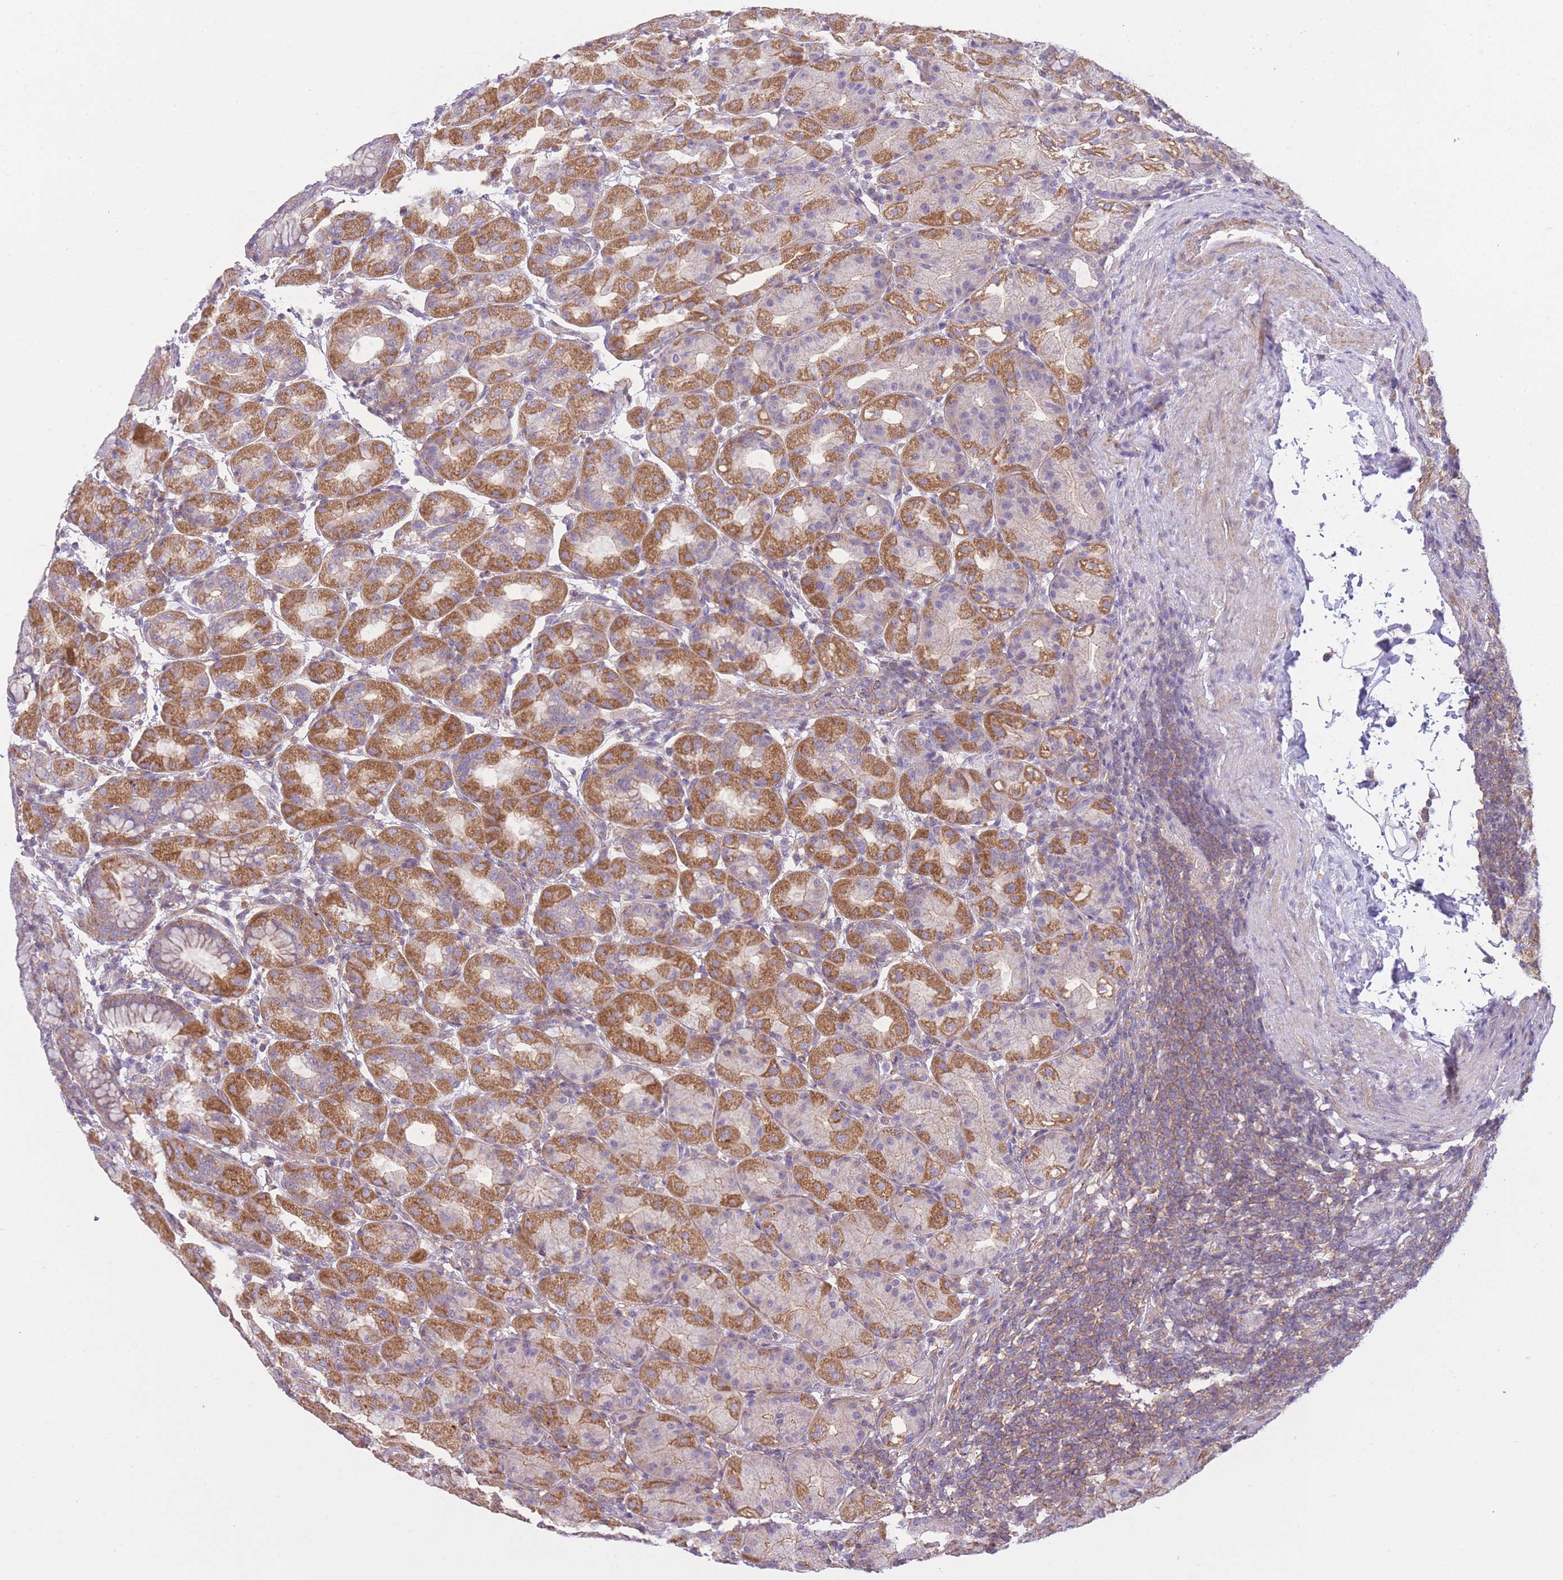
{"staining": {"intensity": "moderate", "quantity": "25%-75%", "location": "cytoplasmic/membranous"}, "tissue": "stomach", "cell_type": "Glandular cells", "image_type": "normal", "snomed": [{"axis": "morphology", "description": "Normal tissue, NOS"}, {"axis": "topography", "description": "Stomach"}], "caption": "Protein expression analysis of unremarkable stomach displays moderate cytoplasmic/membranous expression in approximately 25%-75% of glandular cells.", "gene": "PDHA1", "patient": {"sex": "female", "age": 79}}